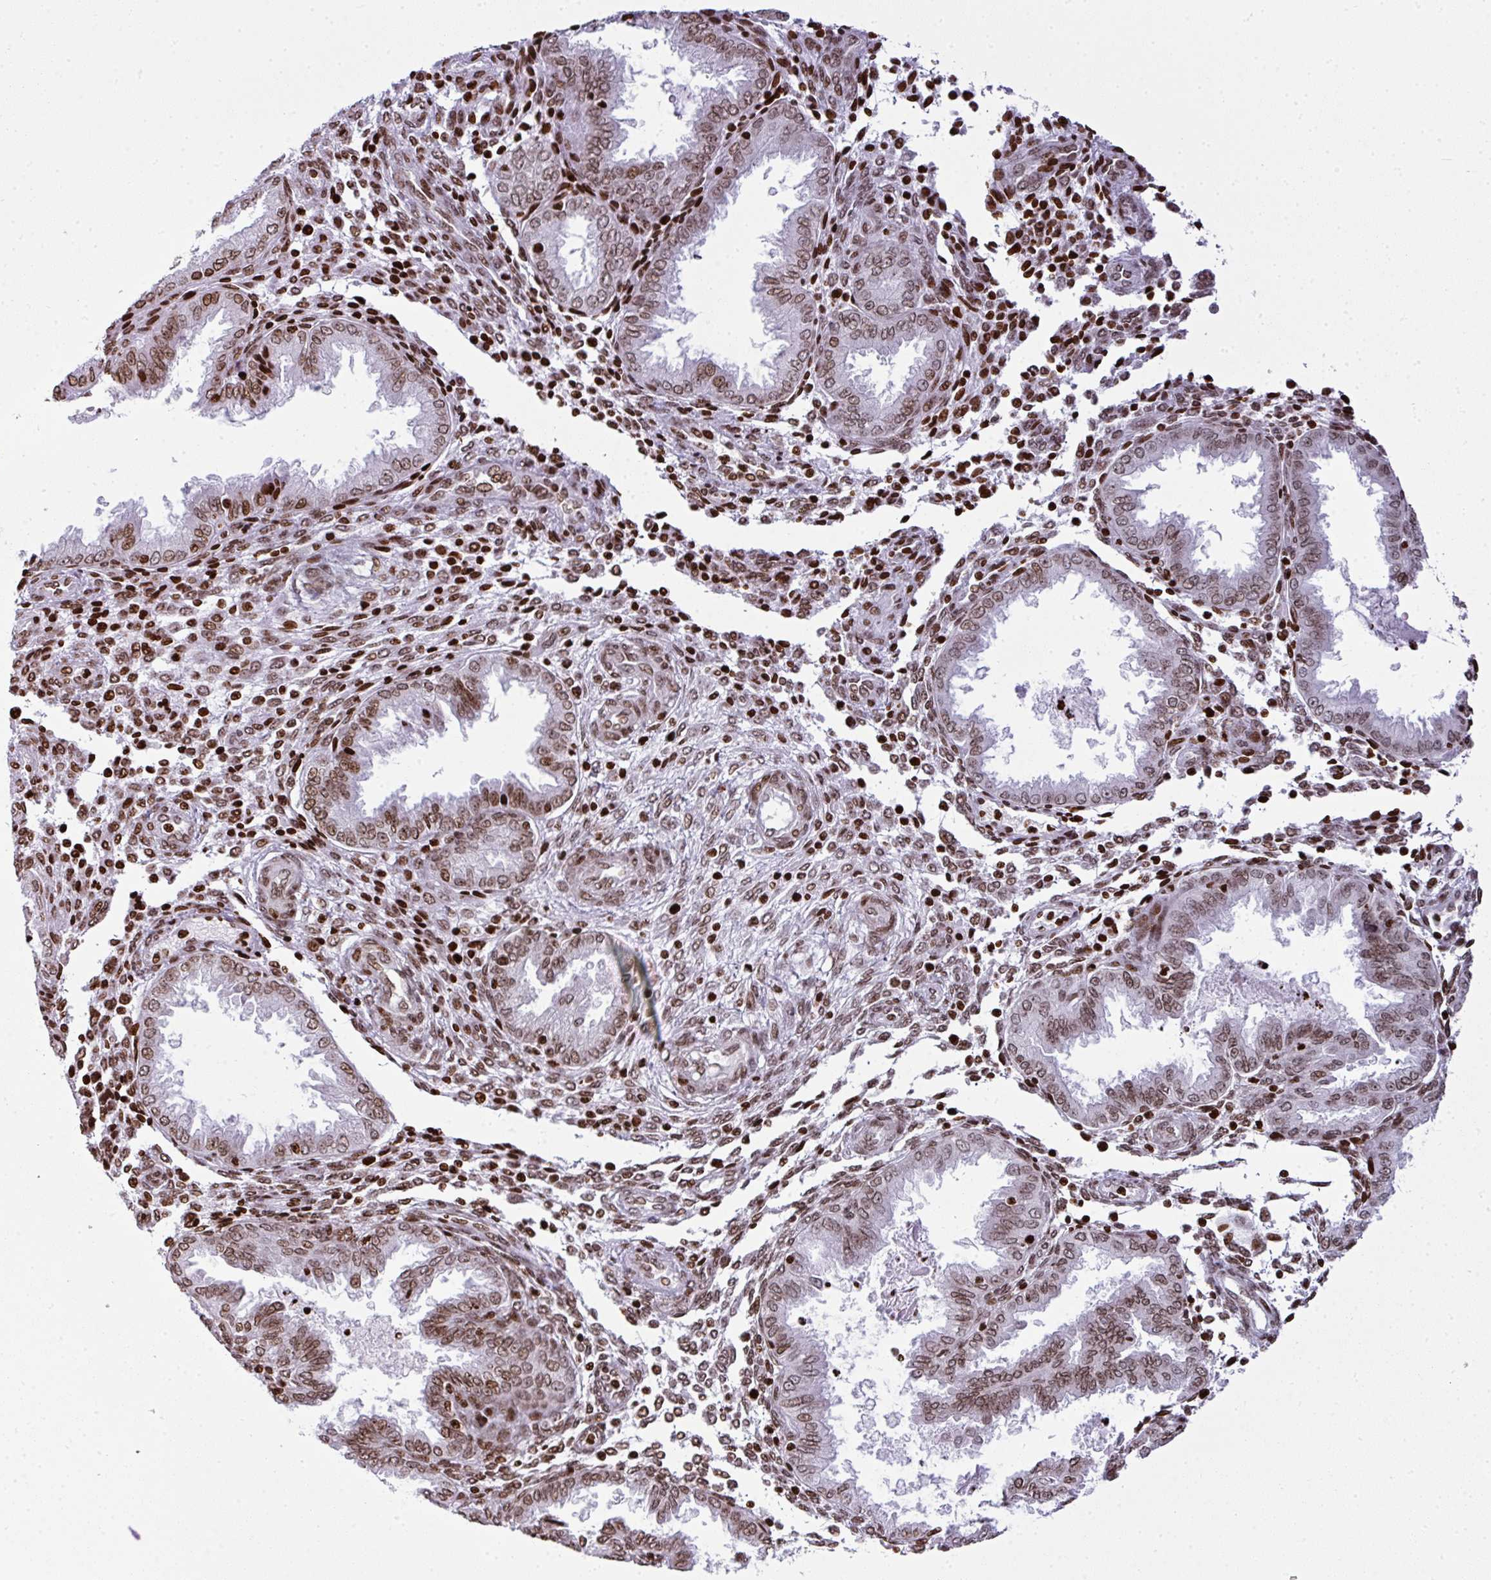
{"staining": {"intensity": "moderate", "quantity": ">75%", "location": "nuclear"}, "tissue": "endometrium", "cell_type": "Cells in endometrial stroma", "image_type": "normal", "snomed": [{"axis": "morphology", "description": "Normal tissue, NOS"}, {"axis": "topography", "description": "Endometrium"}], "caption": "Moderate nuclear positivity is seen in about >75% of cells in endometrial stroma in unremarkable endometrium. Using DAB (brown) and hematoxylin (blue) stains, captured at high magnification using brightfield microscopy.", "gene": "RASL11A", "patient": {"sex": "female", "age": 33}}